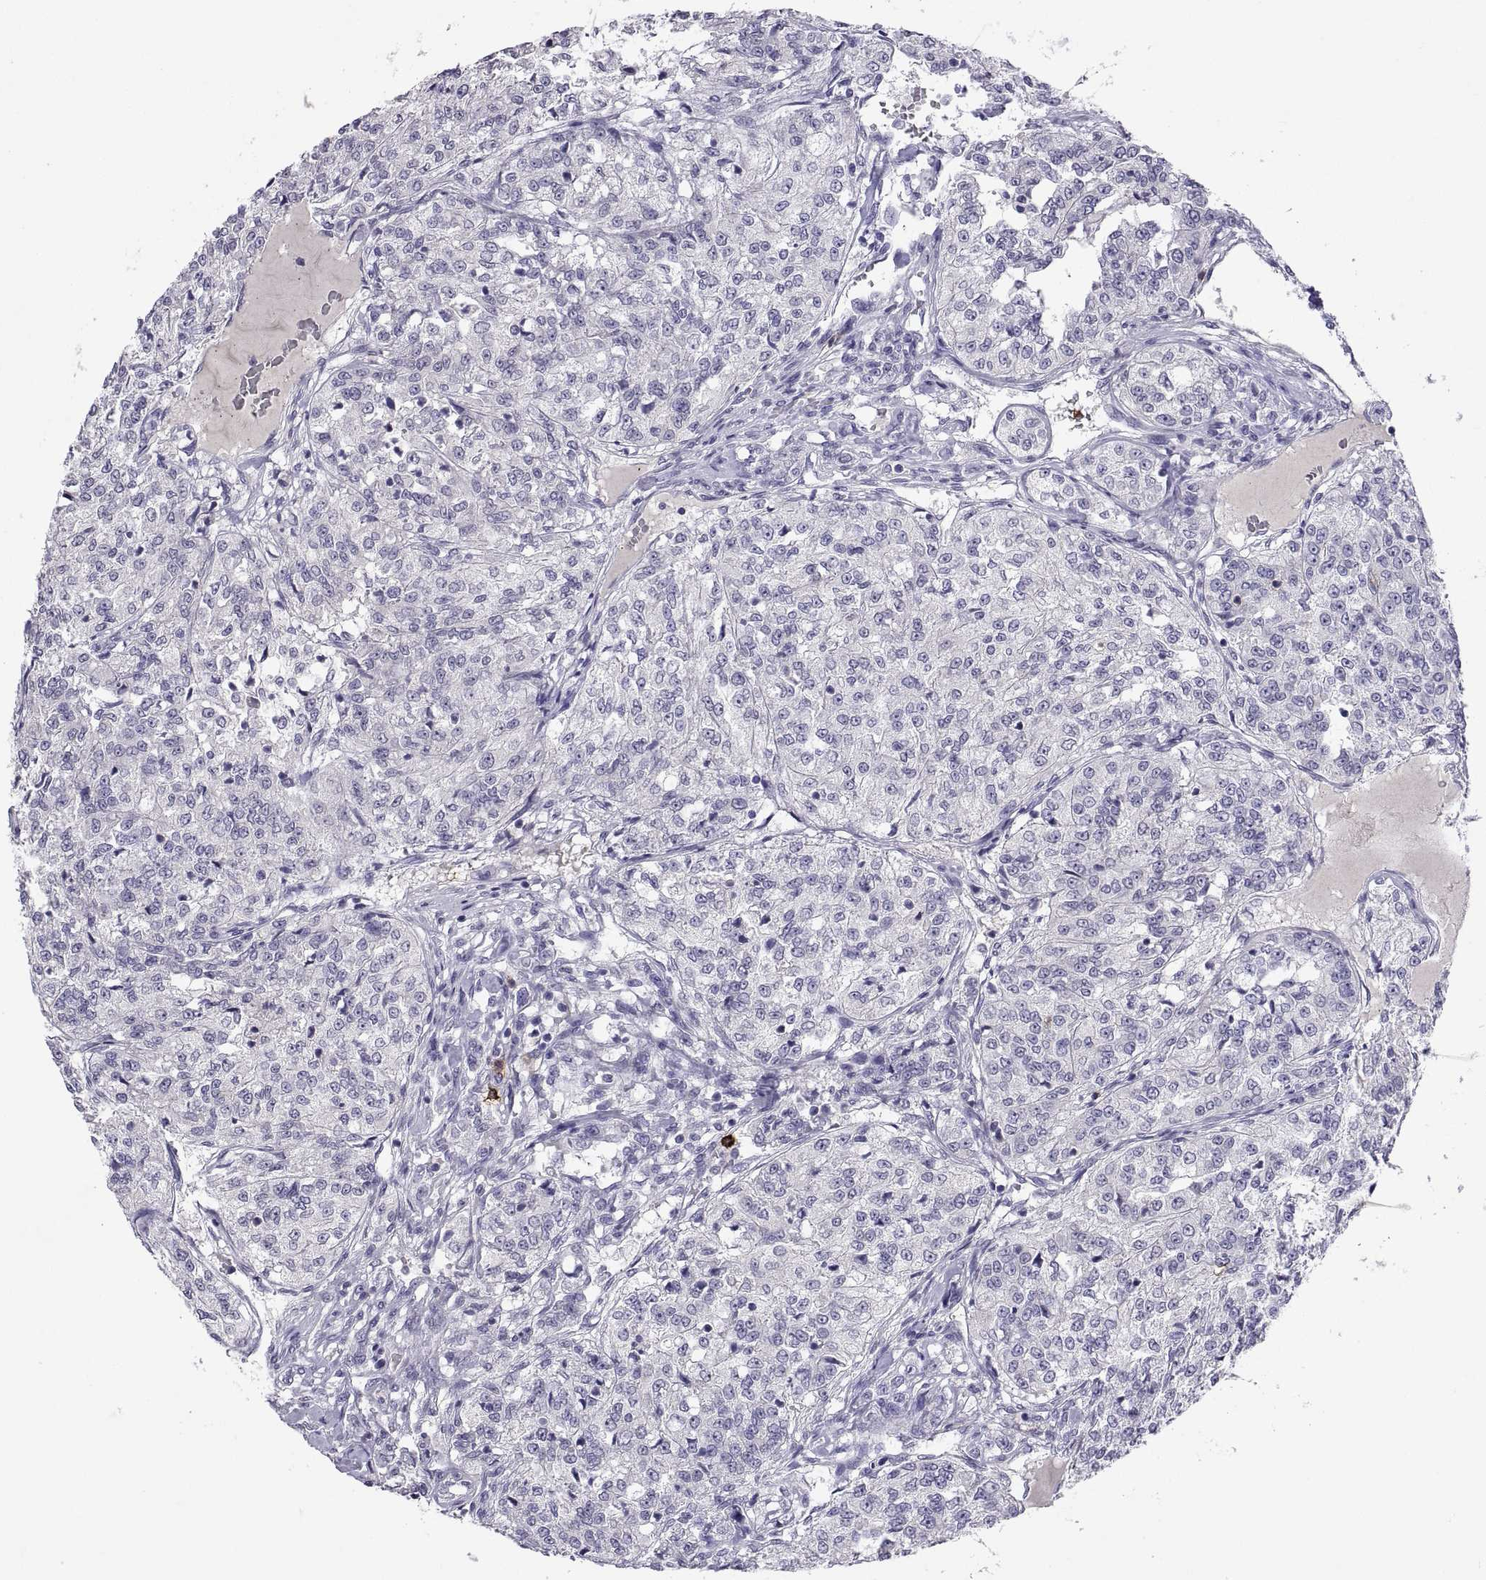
{"staining": {"intensity": "negative", "quantity": "none", "location": "none"}, "tissue": "renal cancer", "cell_type": "Tumor cells", "image_type": "cancer", "snomed": [{"axis": "morphology", "description": "Adenocarcinoma, NOS"}, {"axis": "topography", "description": "Kidney"}], "caption": "Image shows no significant protein staining in tumor cells of renal cancer. (DAB (3,3'-diaminobenzidine) IHC visualized using brightfield microscopy, high magnification).", "gene": "MS4A1", "patient": {"sex": "female", "age": 63}}